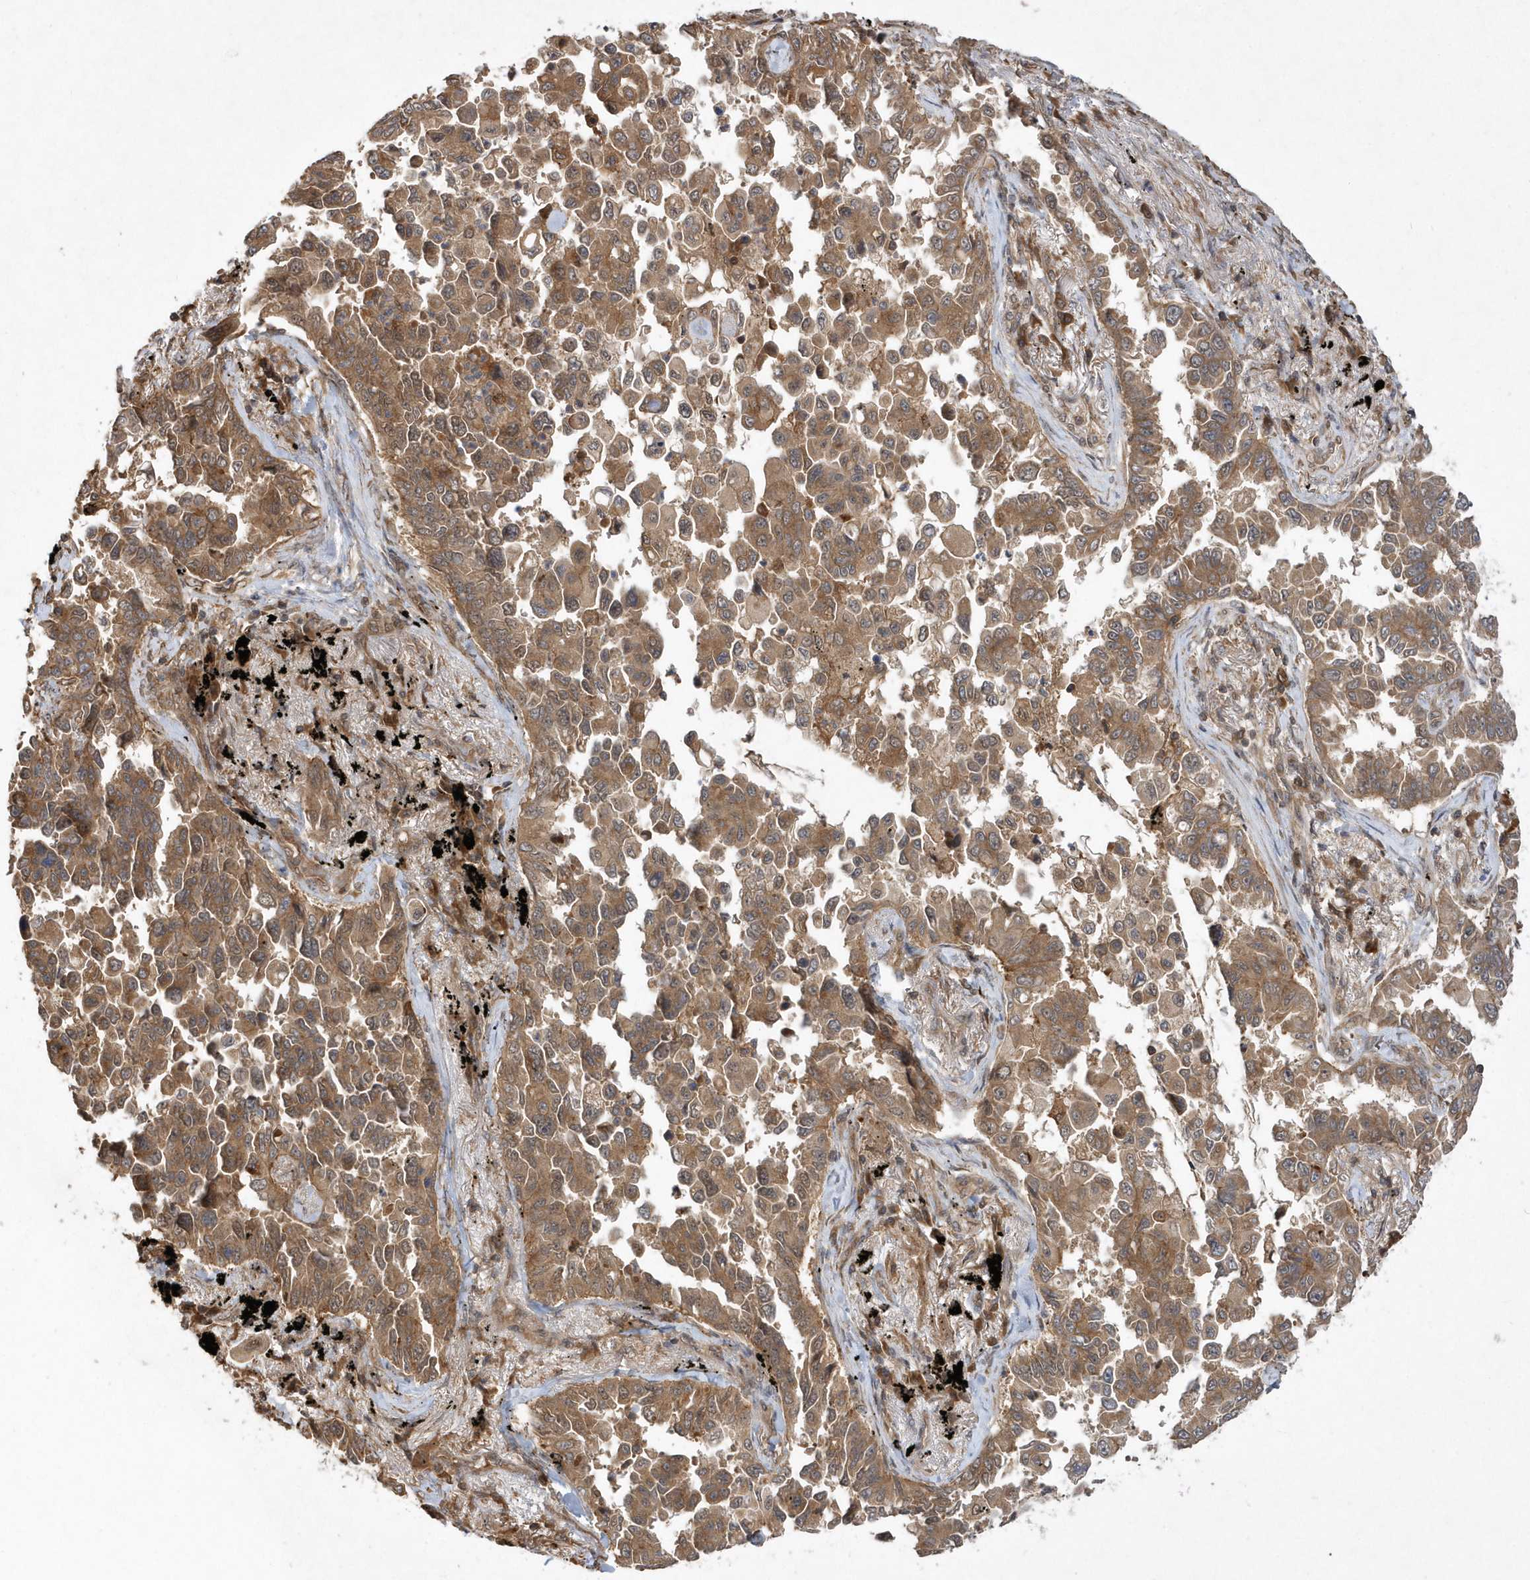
{"staining": {"intensity": "moderate", "quantity": ">75%", "location": "cytoplasmic/membranous"}, "tissue": "lung cancer", "cell_type": "Tumor cells", "image_type": "cancer", "snomed": [{"axis": "morphology", "description": "Adenocarcinoma, NOS"}, {"axis": "topography", "description": "Lung"}], "caption": "Tumor cells display medium levels of moderate cytoplasmic/membranous positivity in about >75% of cells in human lung cancer.", "gene": "GFM2", "patient": {"sex": "female", "age": 67}}